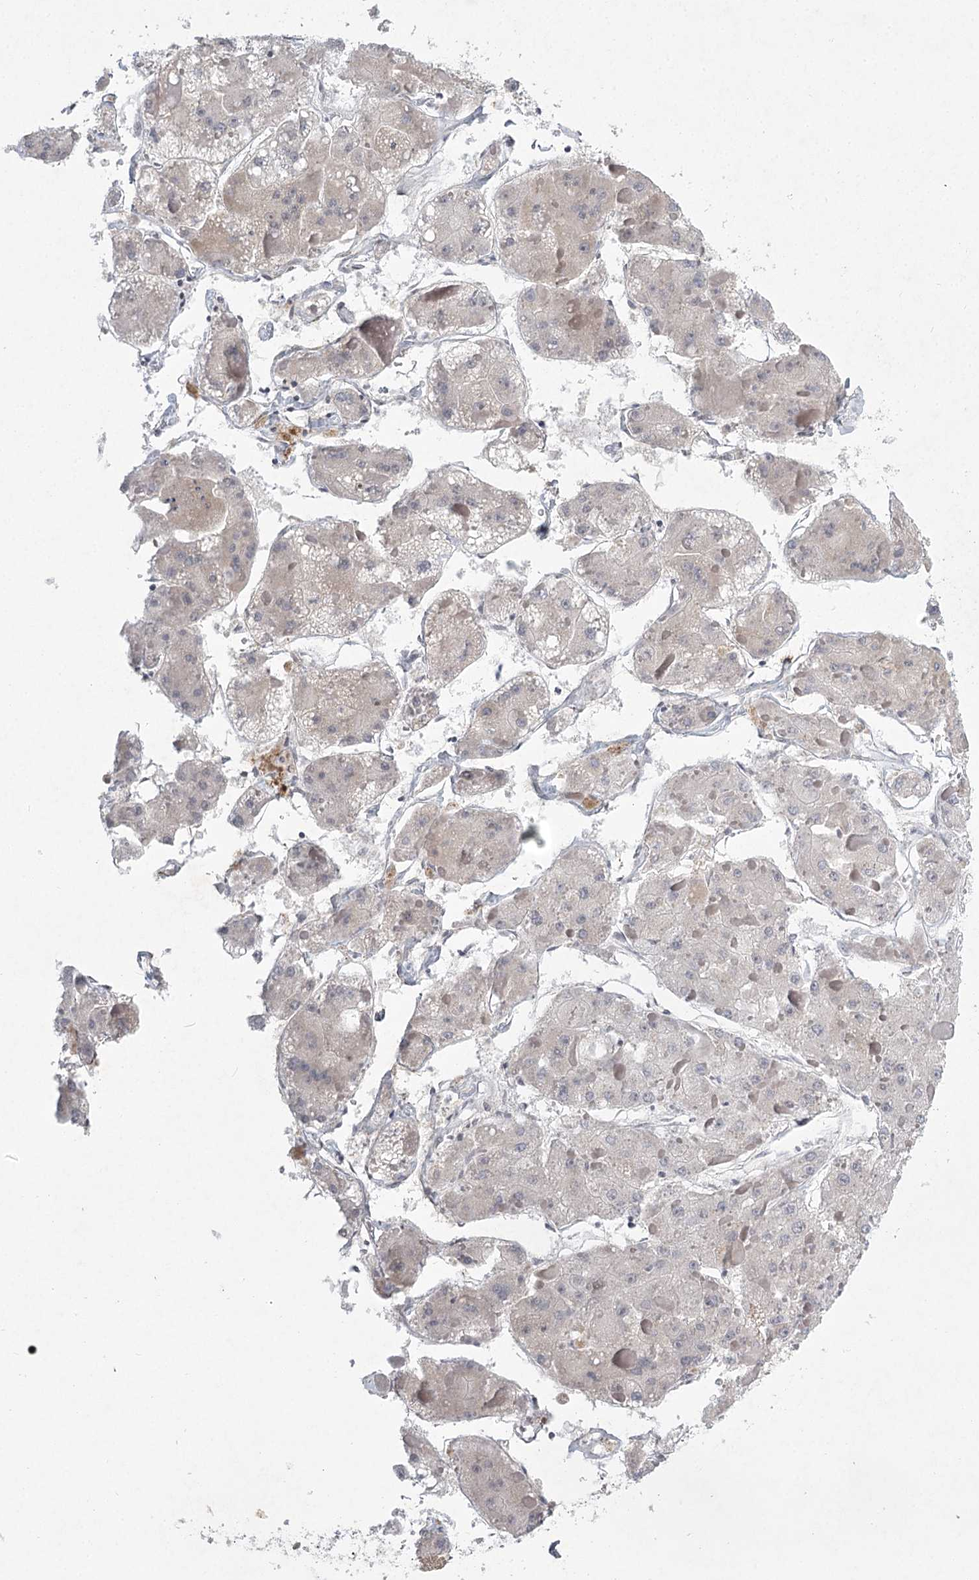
{"staining": {"intensity": "negative", "quantity": "none", "location": "none"}, "tissue": "liver cancer", "cell_type": "Tumor cells", "image_type": "cancer", "snomed": [{"axis": "morphology", "description": "Carcinoma, Hepatocellular, NOS"}, {"axis": "topography", "description": "Liver"}], "caption": "Tumor cells are negative for protein expression in human liver hepatocellular carcinoma.", "gene": "MEPE", "patient": {"sex": "female", "age": 73}}